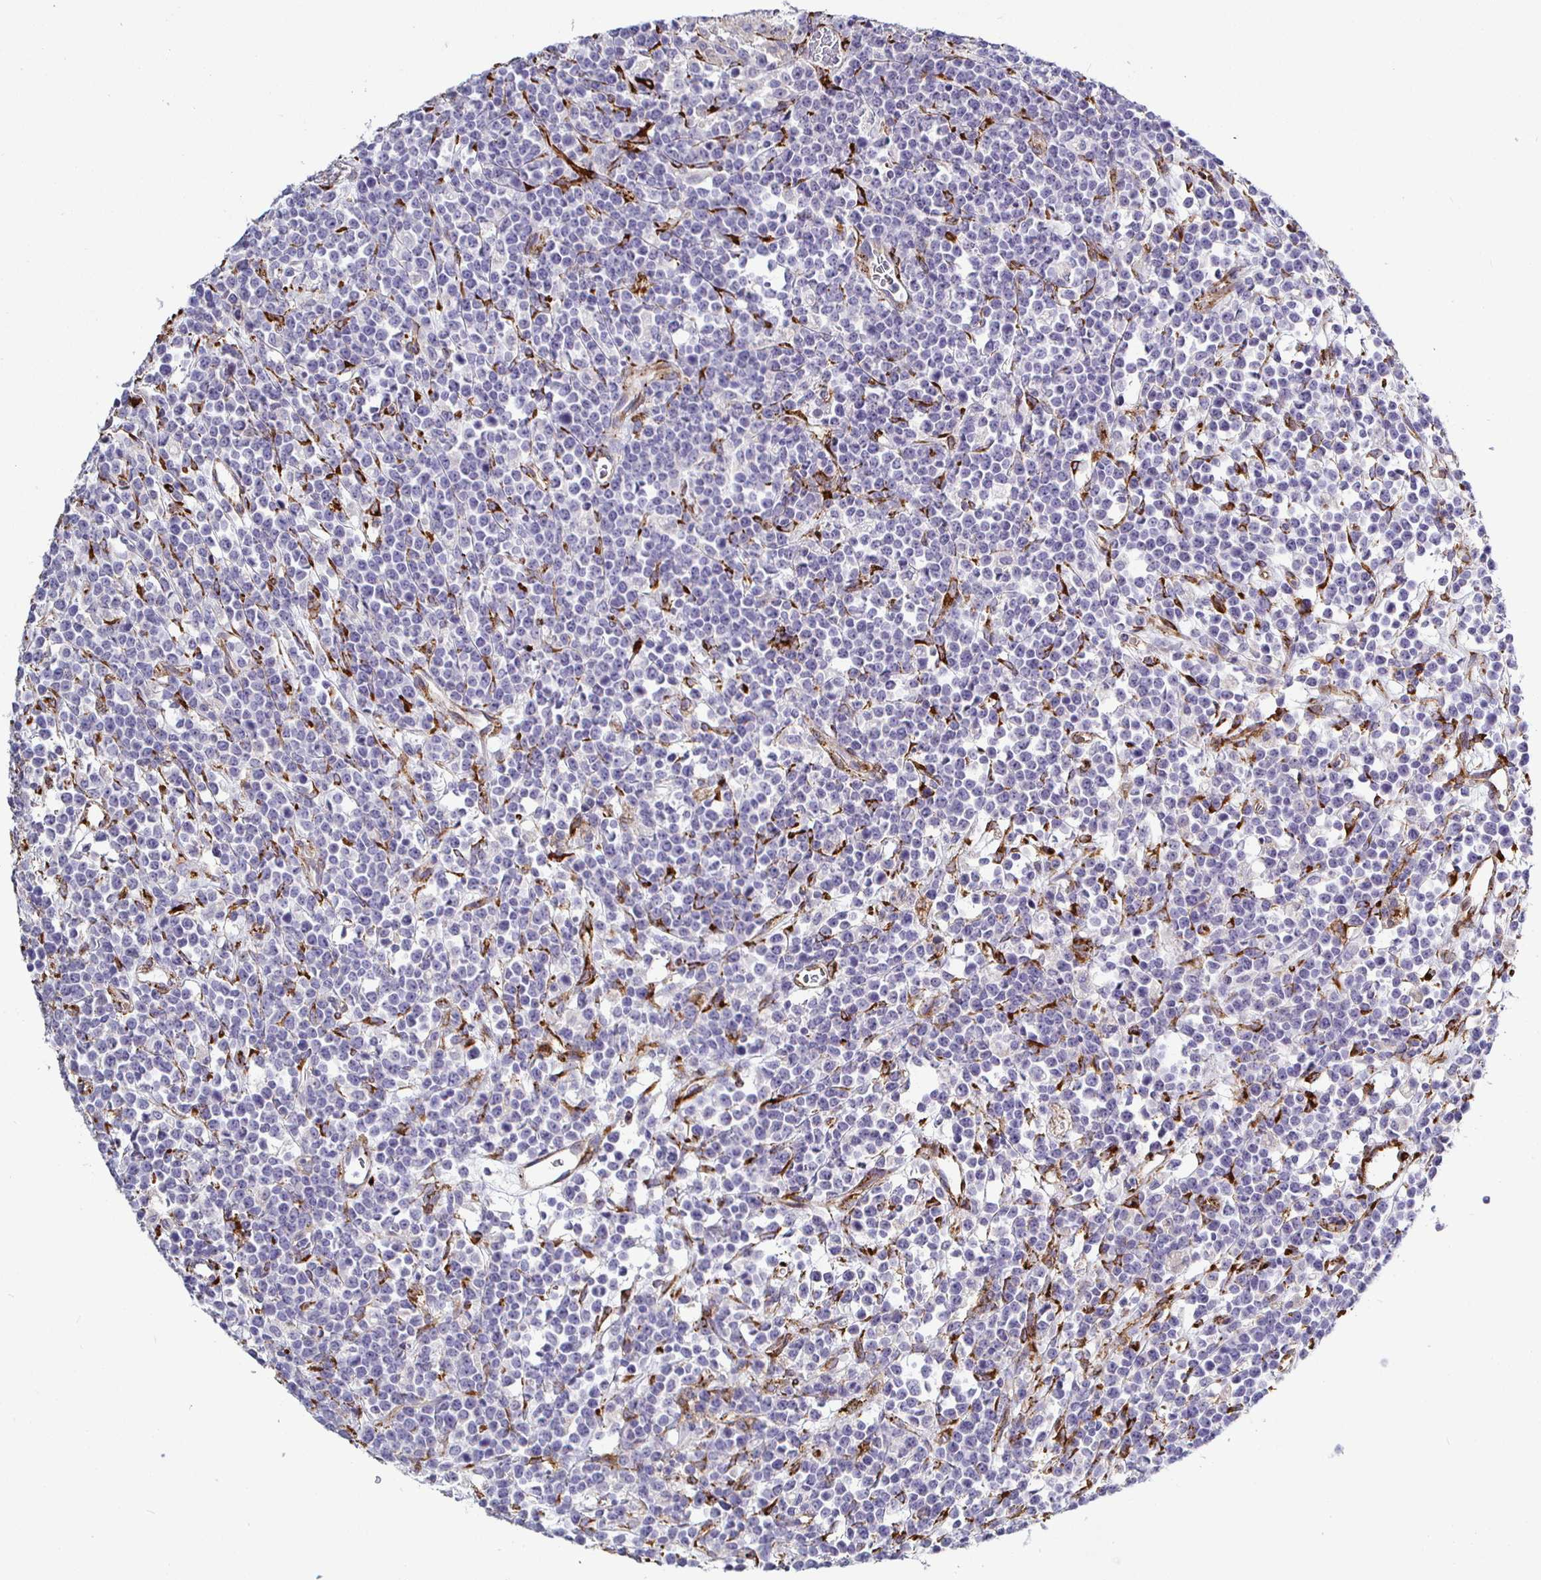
{"staining": {"intensity": "negative", "quantity": "none", "location": "none"}, "tissue": "lymphoma", "cell_type": "Tumor cells", "image_type": "cancer", "snomed": [{"axis": "morphology", "description": "Malignant lymphoma, non-Hodgkin's type, High grade"}, {"axis": "topography", "description": "Ovary"}], "caption": "IHC photomicrograph of high-grade malignant lymphoma, non-Hodgkin's type stained for a protein (brown), which reveals no expression in tumor cells.", "gene": "P4HA2", "patient": {"sex": "female", "age": 56}}